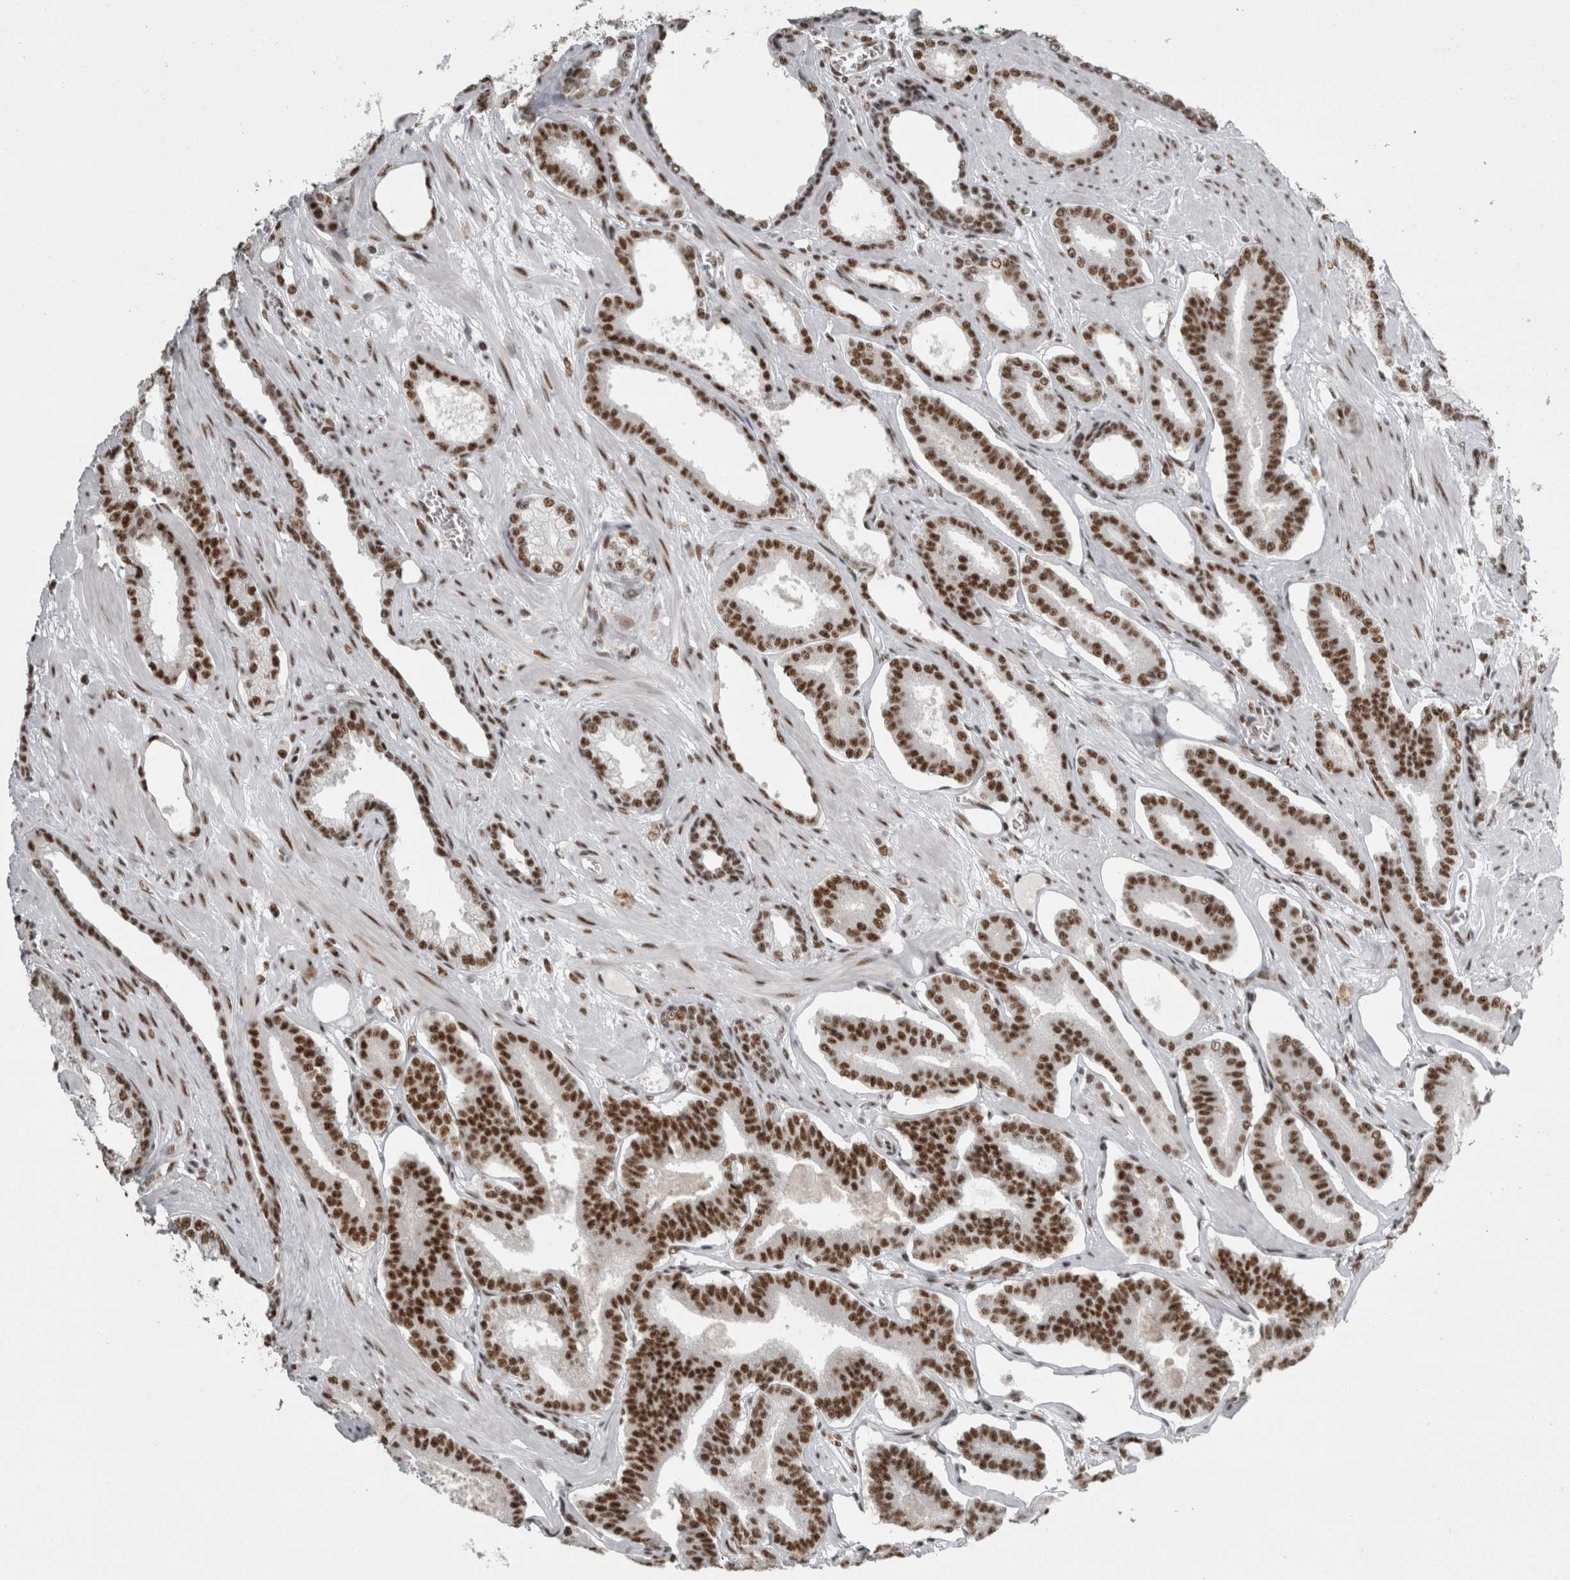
{"staining": {"intensity": "strong", "quantity": ">75%", "location": "nuclear"}, "tissue": "prostate cancer", "cell_type": "Tumor cells", "image_type": "cancer", "snomed": [{"axis": "morphology", "description": "Adenocarcinoma, Low grade"}, {"axis": "topography", "description": "Prostate"}], "caption": "Protein staining of adenocarcinoma (low-grade) (prostate) tissue demonstrates strong nuclear staining in about >75% of tumor cells. Nuclei are stained in blue.", "gene": "SNRNP40", "patient": {"sex": "male", "age": 70}}